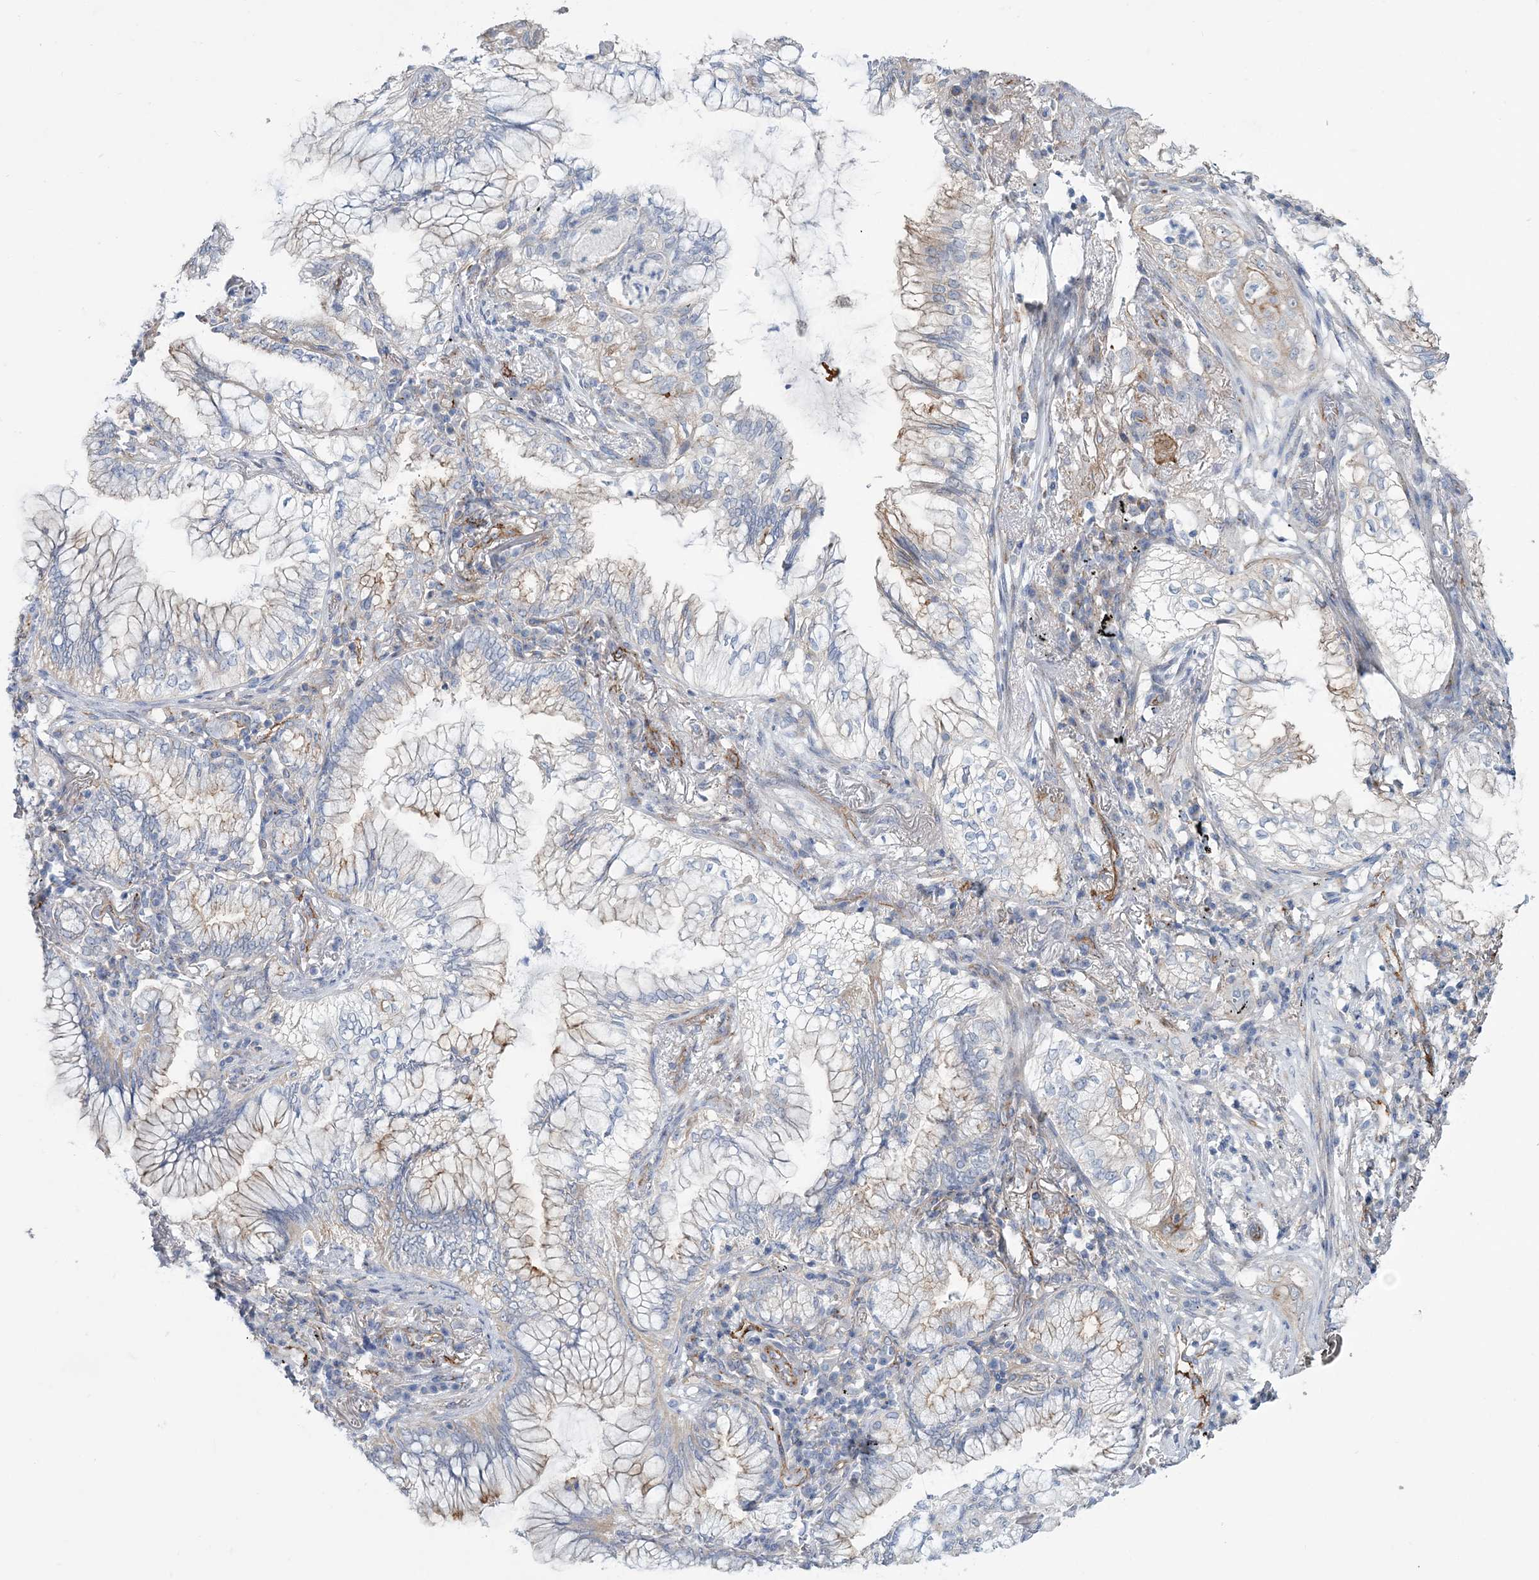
{"staining": {"intensity": "moderate", "quantity": "<25%", "location": "cytoplasmic/membranous"}, "tissue": "lung cancer", "cell_type": "Tumor cells", "image_type": "cancer", "snomed": [{"axis": "morphology", "description": "Adenocarcinoma, NOS"}, {"axis": "topography", "description": "Lung"}], "caption": "A low amount of moderate cytoplasmic/membranous staining is identified in about <25% of tumor cells in lung cancer (adenocarcinoma) tissue.", "gene": "RAB11FIP5", "patient": {"sex": "female", "age": 70}}